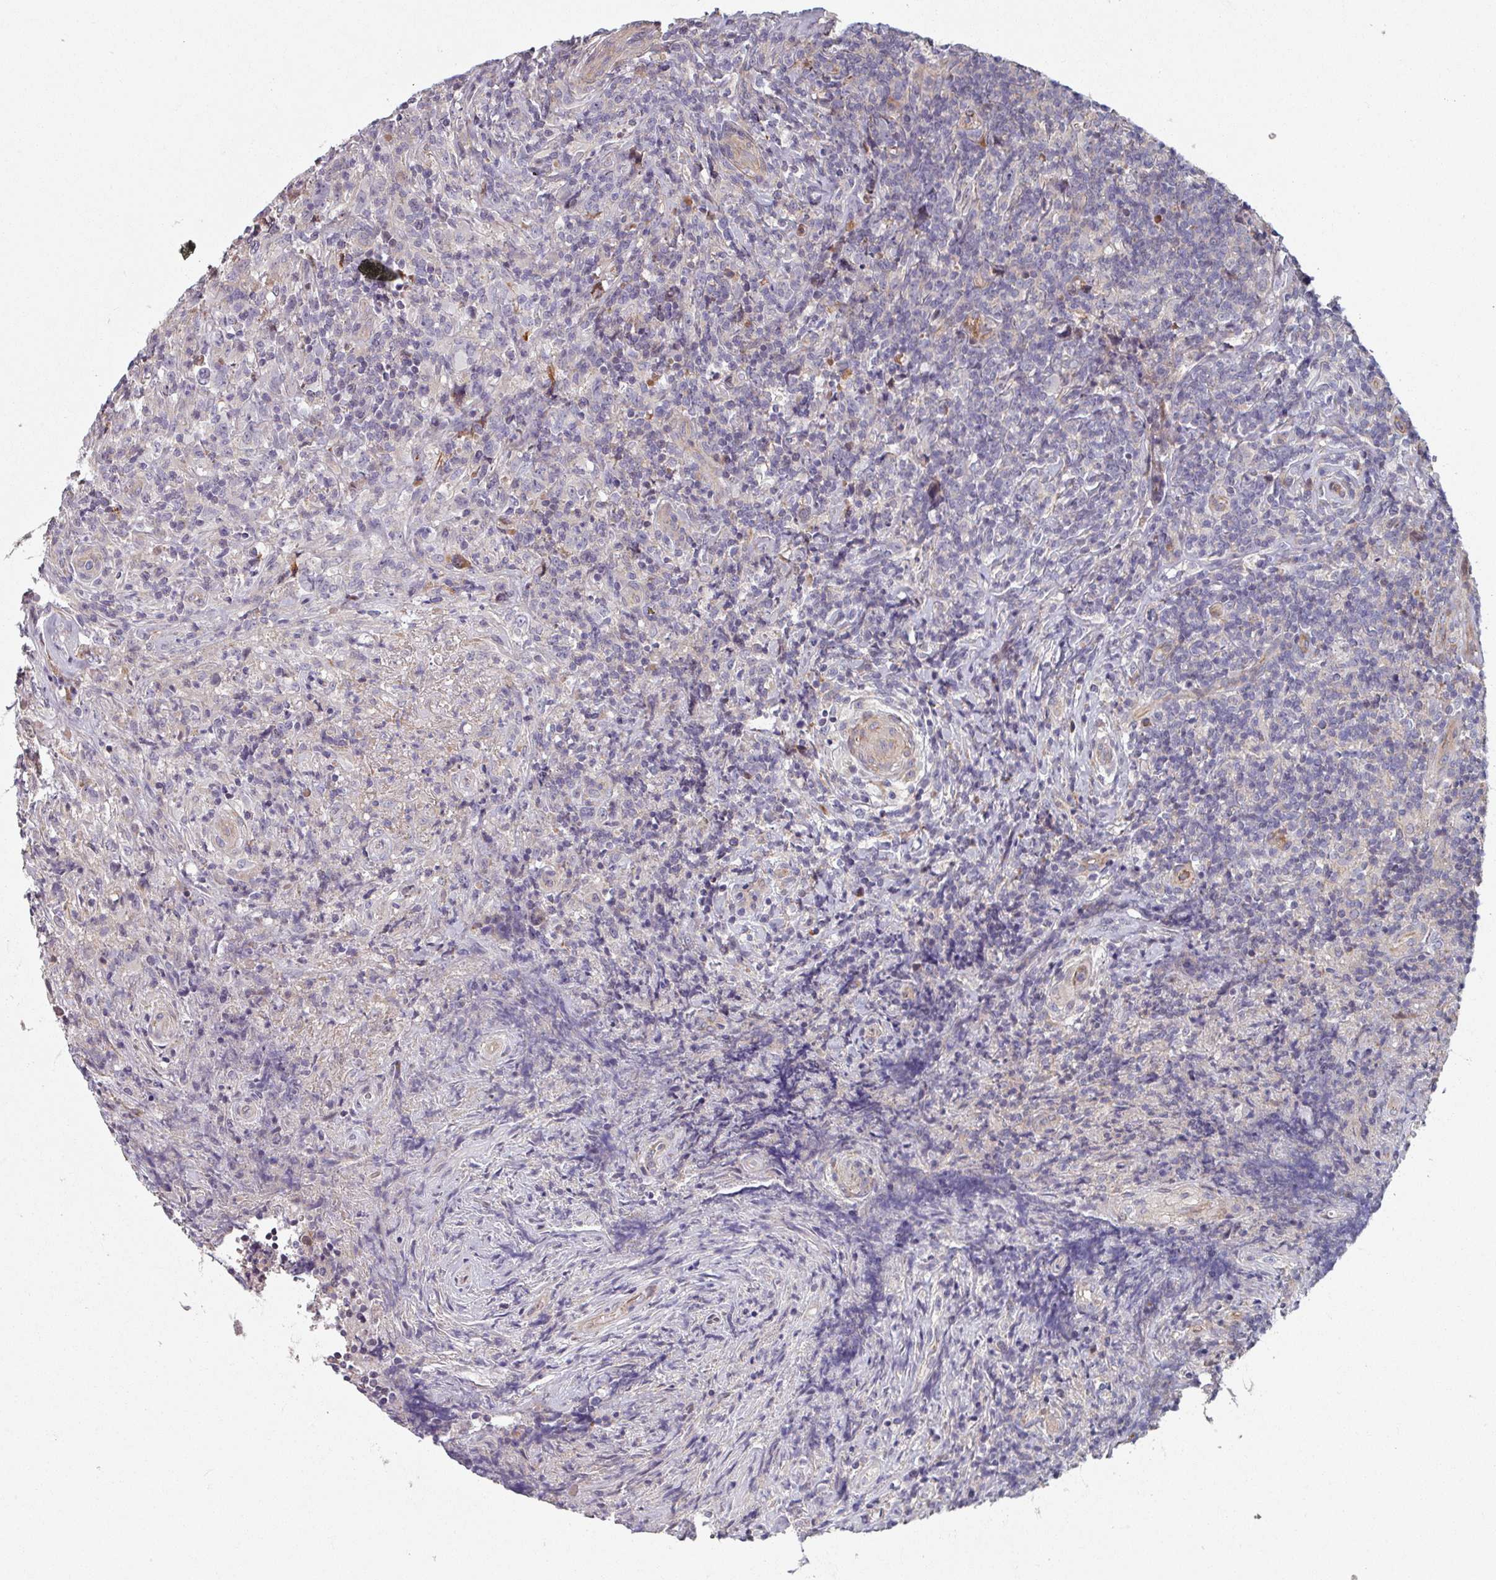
{"staining": {"intensity": "negative", "quantity": "none", "location": "none"}, "tissue": "lymphoma", "cell_type": "Tumor cells", "image_type": "cancer", "snomed": [{"axis": "morphology", "description": "Hodgkin's disease, NOS"}, {"axis": "topography", "description": "Lymph node"}], "caption": "This is a histopathology image of IHC staining of lymphoma, which shows no staining in tumor cells.", "gene": "C4BPB", "patient": {"sex": "female", "age": 18}}